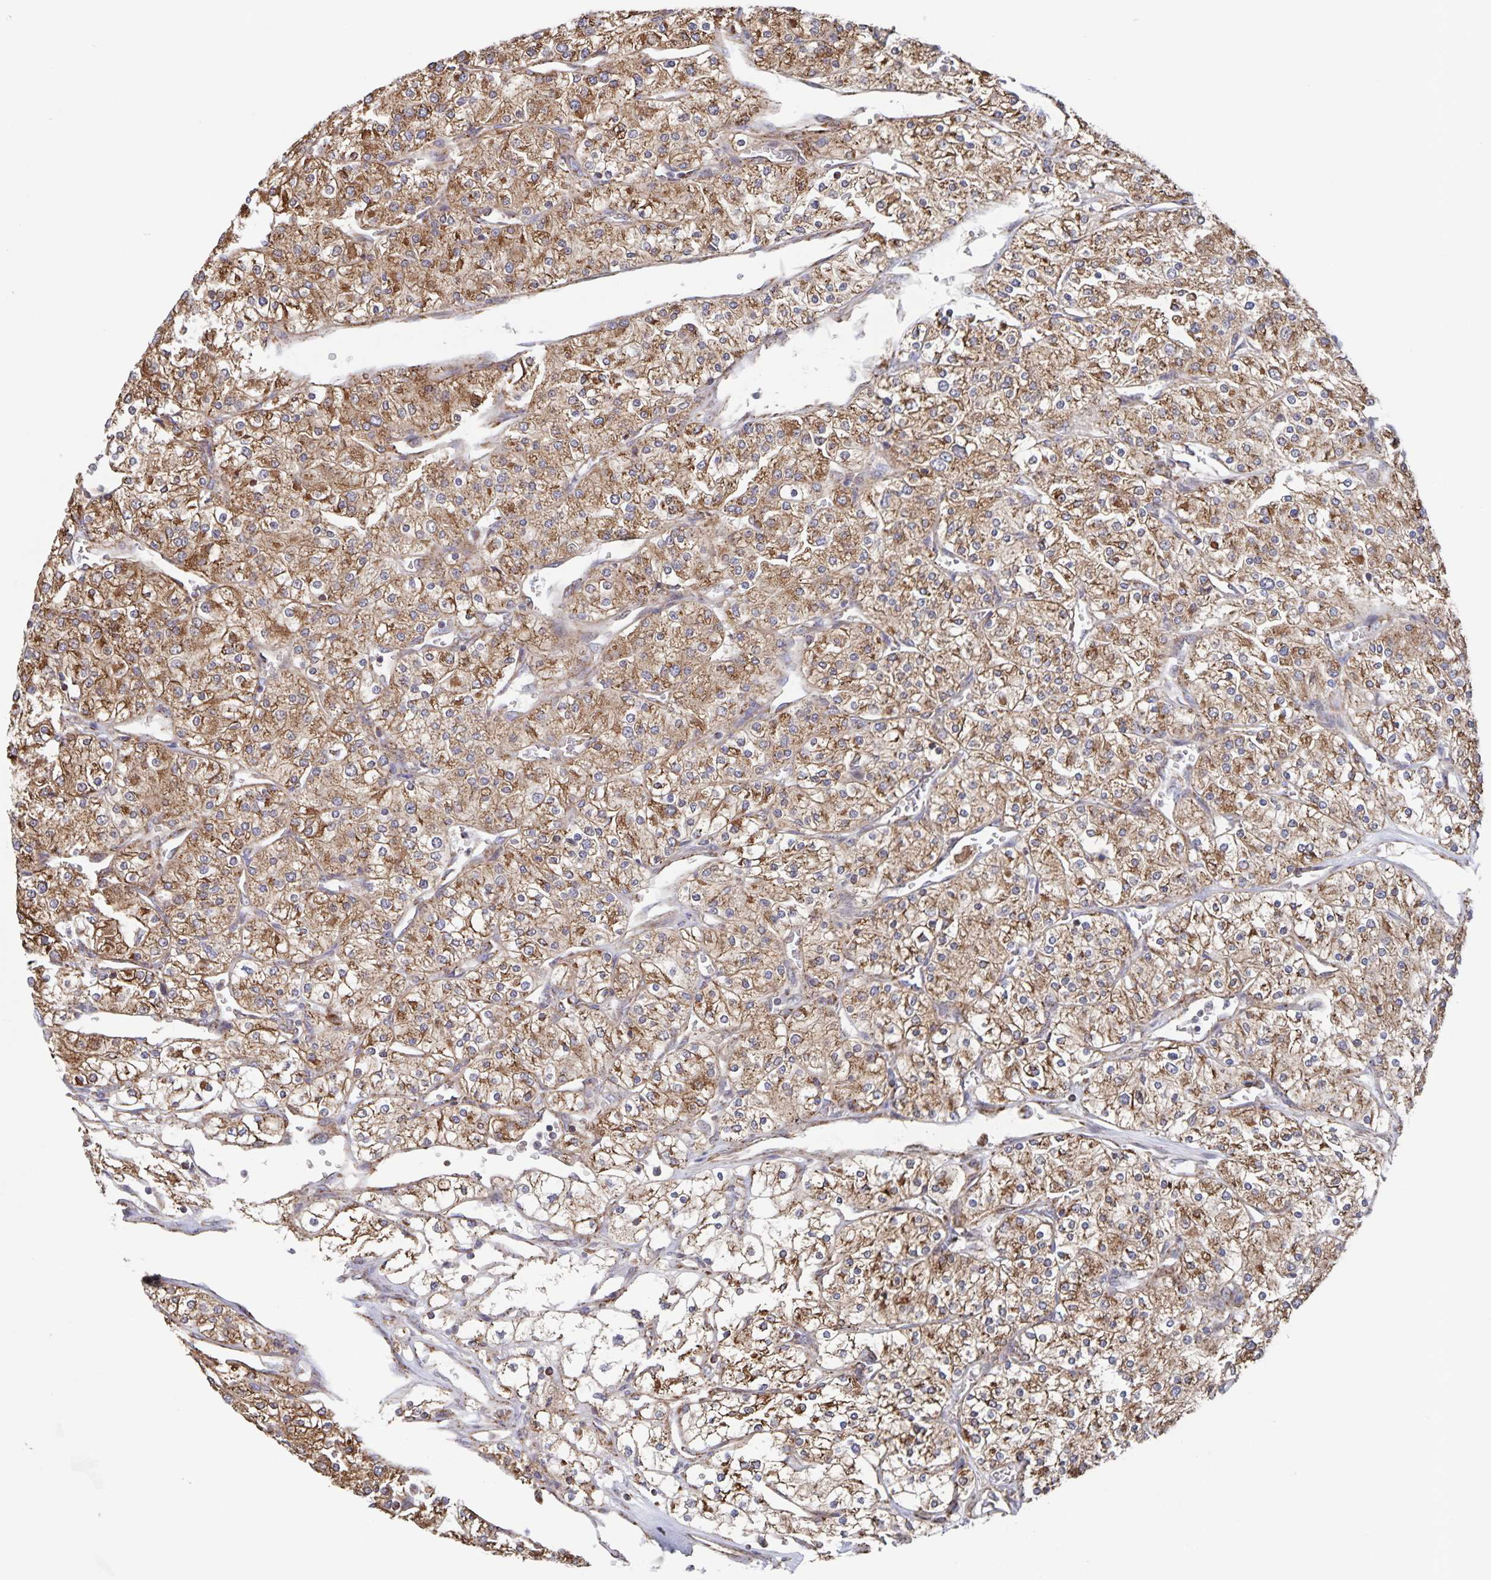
{"staining": {"intensity": "moderate", "quantity": ">75%", "location": "cytoplasmic/membranous"}, "tissue": "renal cancer", "cell_type": "Tumor cells", "image_type": "cancer", "snomed": [{"axis": "morphology", "description": "Adenocarcinoma, NOS"}, {"axis": "topography", "description": "Kidney"}], "caption": "Immunohistochemical staining of human adenocarcinoma (renal) exhibits medium levels of moderate cytoplasmic/membranous positivity in about >75% of tumor cells. (DAB (3,3'-diaminobenzidine) IHC, brown staining for protein, blue staining for nuclei).", "gene": "ACACA", "patient": {"sex": "male", "age": 80}}